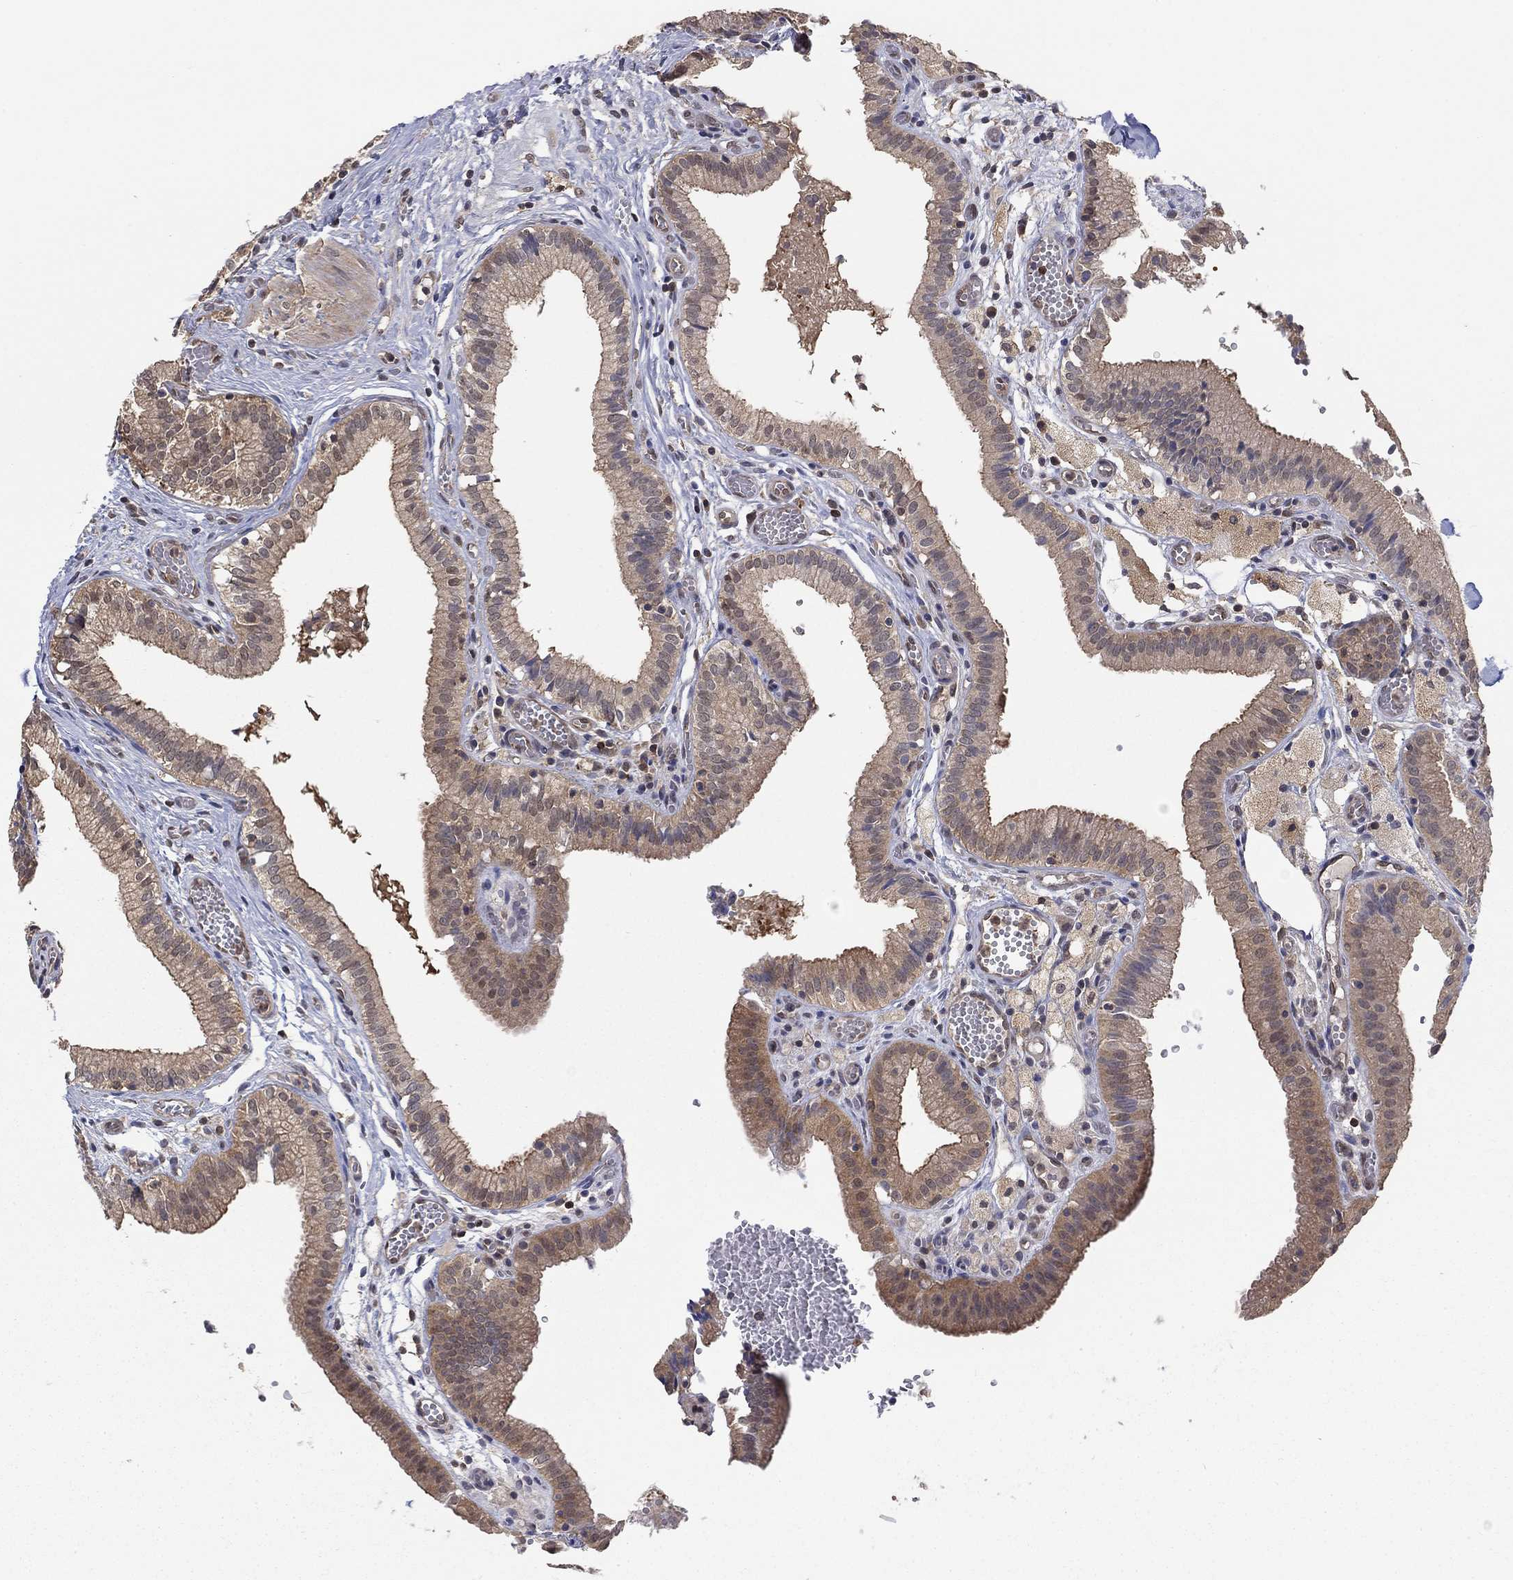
{"staining": {"intensity": "moderate", "quantity": "<25%", "location": "cytoplasmic/membranous"}, "tissue": "gallbladder", "cell_type": "Glandular cells", "image_type": "normal", "snomed": [{"axis": "morphology", "description": "Normal tissue, NOS"}, {"axis": "topography", "description": "Gallbladder"}], "caption": "A micrograph showing moderate cytoplasmic/membranous positivity in approximately <25% of glandular cells in benign gallbladder, as visualized by brown immunohistochemical staining.", "gene": "RNF114", "patient": {"sex": "female", "age": 24}}